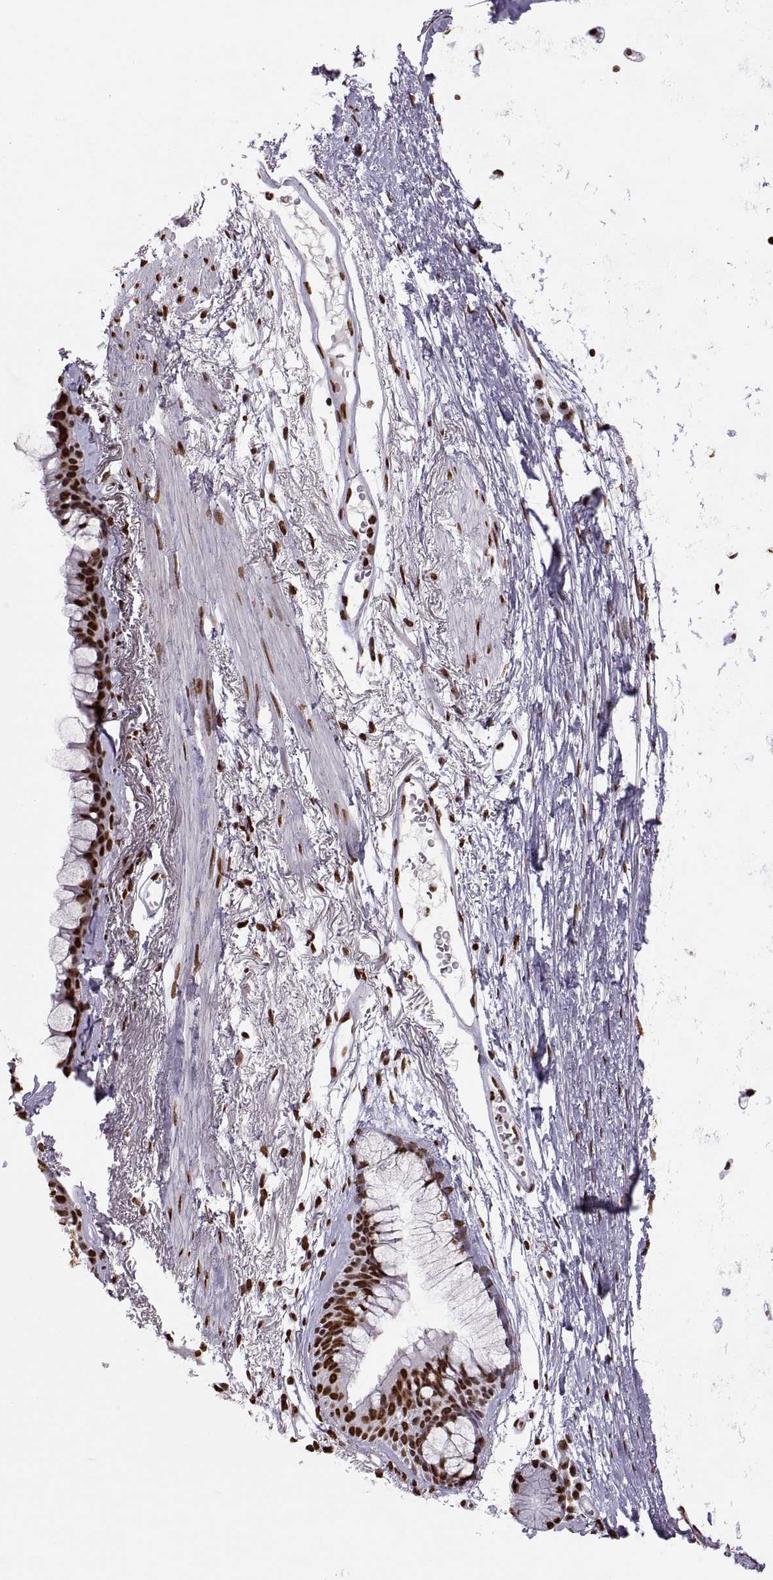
{"staining": {"intensity": "strong", "quantity": ">75%", "location": "nuclear"}, "tissue": "bronchus", "cell_type": "Respiratory epithelial cells", "image_type": "normal", "snomed": [{"axis": "morphology", "description": "Normal tissue, NOS"}, {"axis": "morphology", "description": "Squamous cell carcinoma, NOS"}, {"axis": "topography", "description": "Cartilage tissue"}, {"axis": "topography", "description": "Bronchus"}], "caption": "The micrograph displays staining of normal bronchus, revealing strong nuclear protein staining (brown color) within respiratory epithelial cells.", "gene": "SNAI1", "patient": {"sex": "male", "age": 72}}